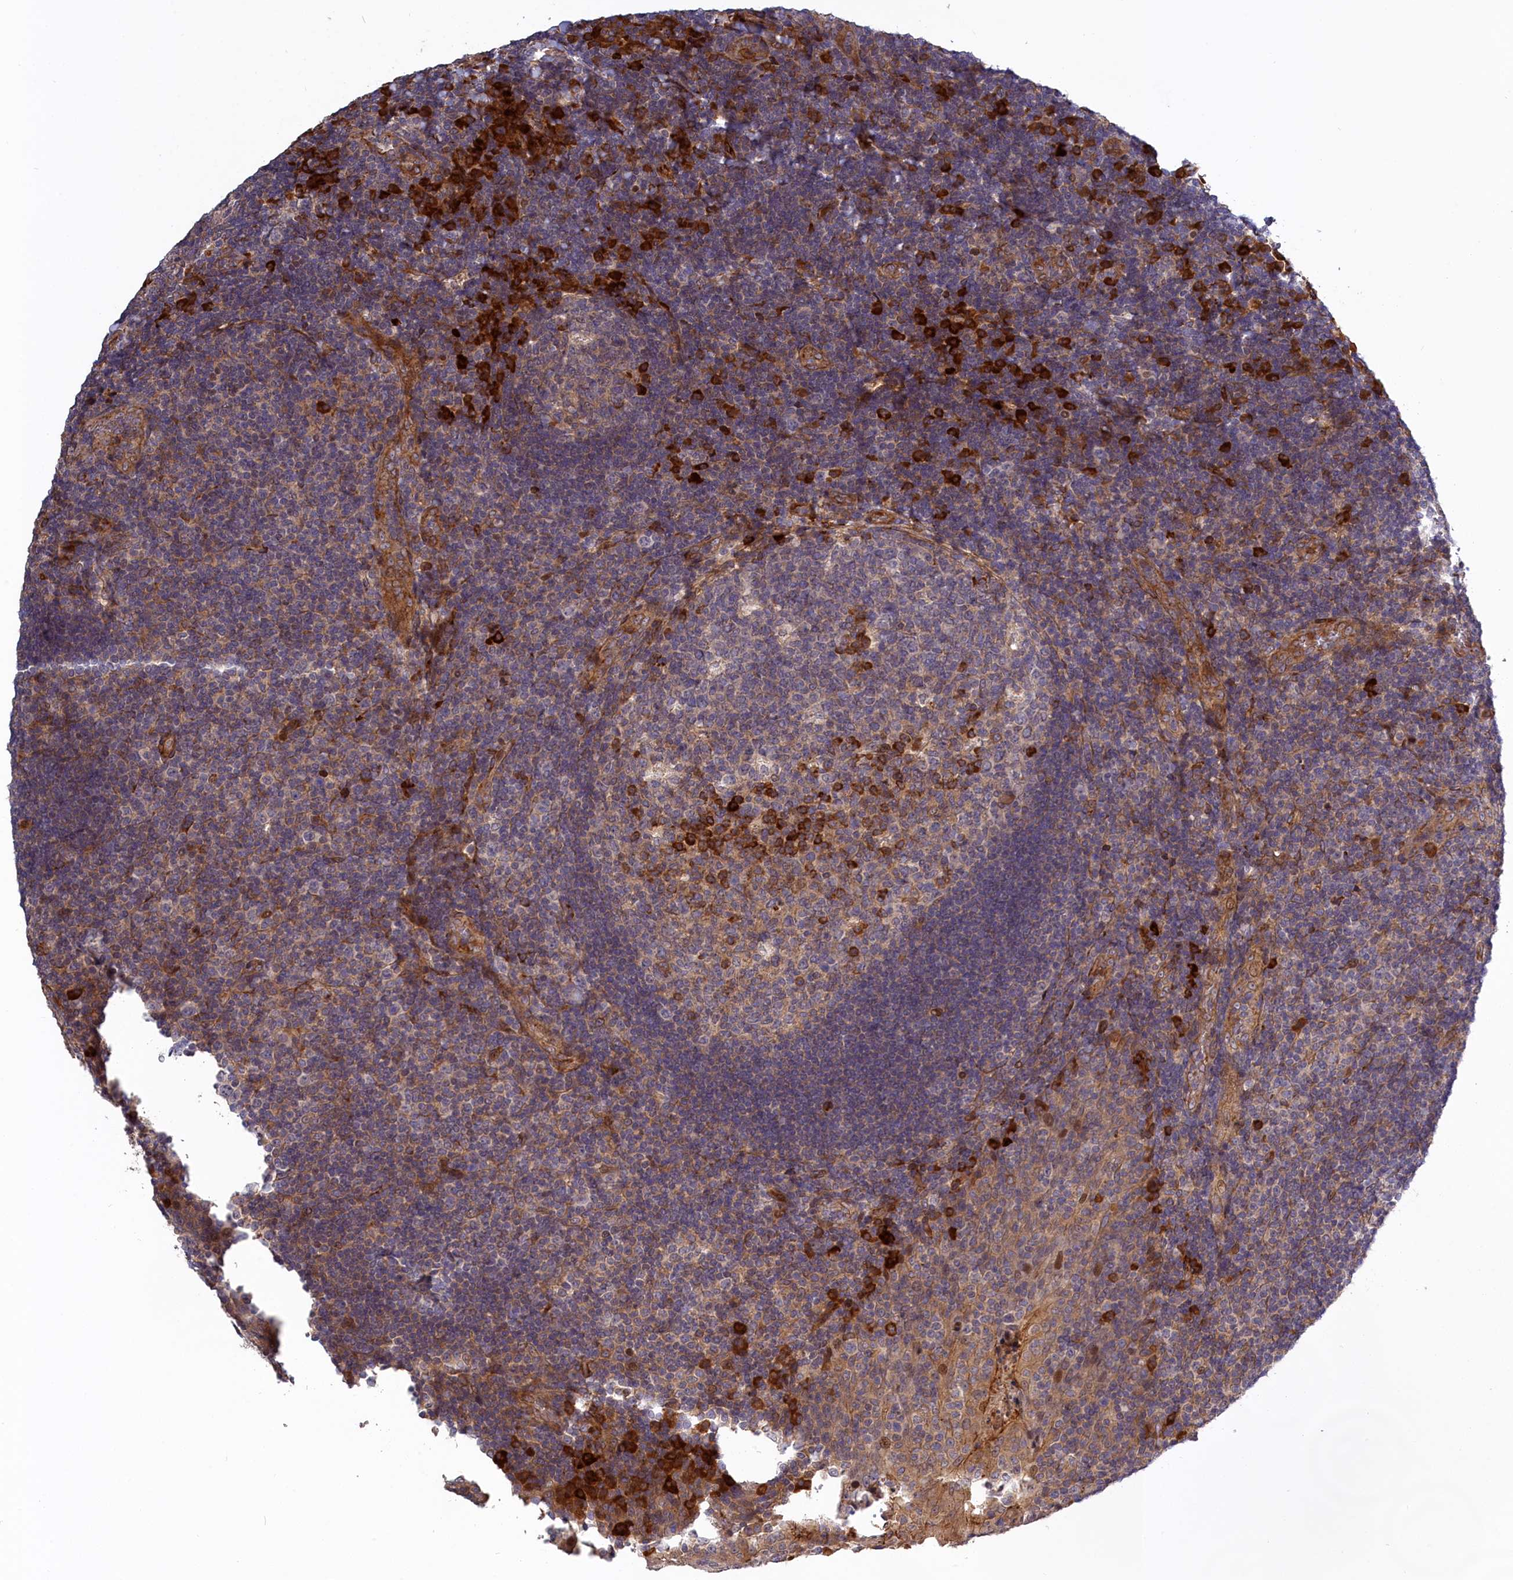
{"staining": {"intensity": "moderate", "quantity": "<25%", "location": "cytoplasmic/membranous"}, "tissue": "tonsil", "cell_type": "Germinal center cells", "image_type": "normal", "snomed": [{"axis": "morphology", "description": "Normal tissue, NOS"}, {"axis": "topography", "description": "Tonsil"}], "caption": "Approximately <25% of germinal center cells in unremarkable tonsil exhibit moderate cytoplasmic/membranous protein expression as visualized by brown immunohistochemical staining.", "gene": "DDX60L", "patient": {"sex": "male", "age": 17}}